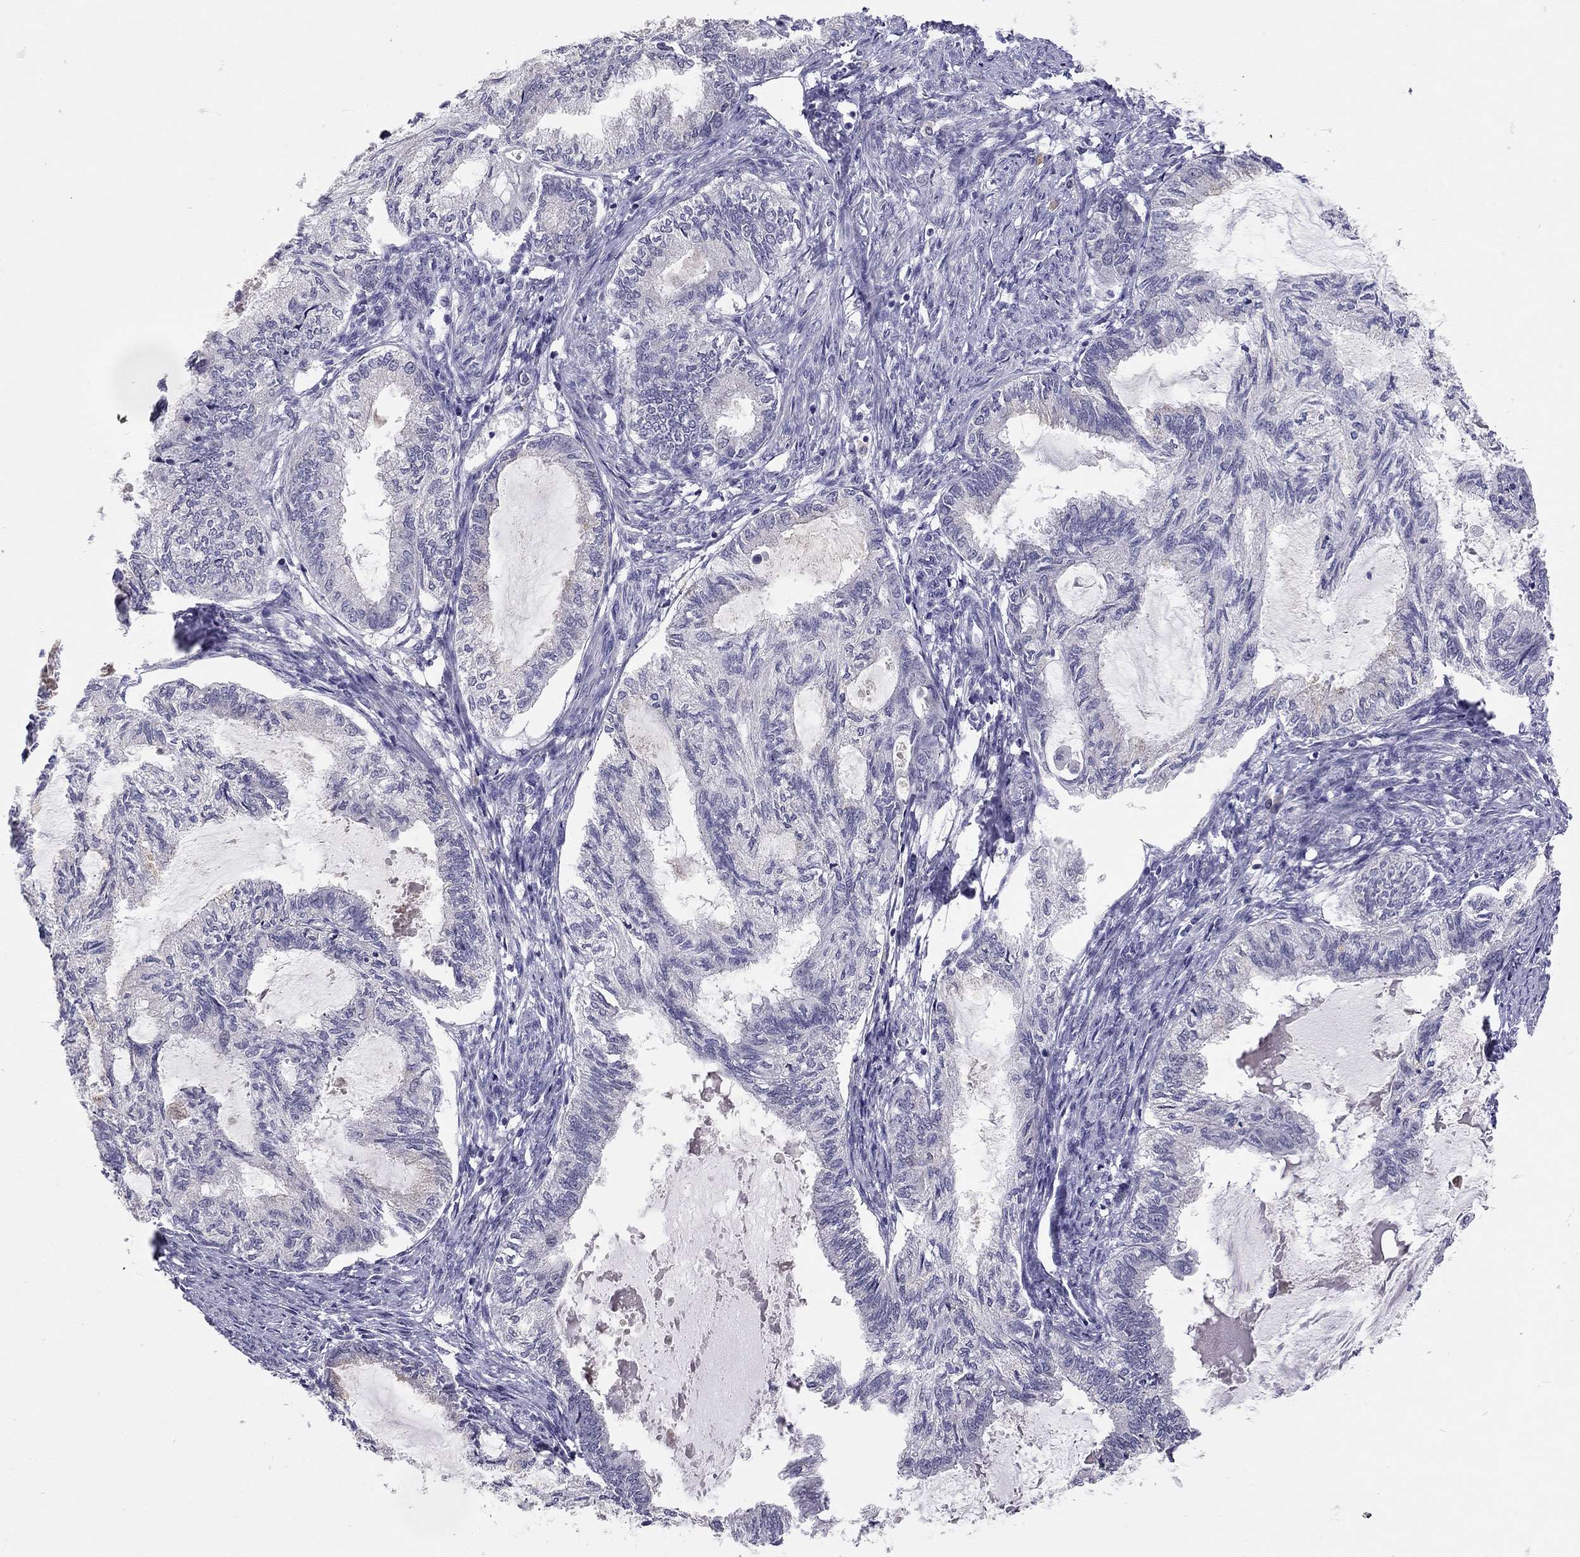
{"staining": {"intensity": "negative", "quantity": "none", "location": "none"}, "tissue": "endometrial cancer", "cell_type": "Tumor cells", "image_type": "cancer", "snomed": [{"axis": "morphology", "description": "Adenocarcinoma, NOS"}, {"axis": "topography", "description": "Endometrium"}], "caption": "The immunohistochemistry micrograph has no significant positivity in tumor cells of endometrial adenocarcinoma tissue. (Stains: DAB IHC with hematoxylin counter stain, Microscopy: brightfield microscopy at high magnification).", "gene": "SCARB1", "patient": {"sex": "female", "age": 86}}